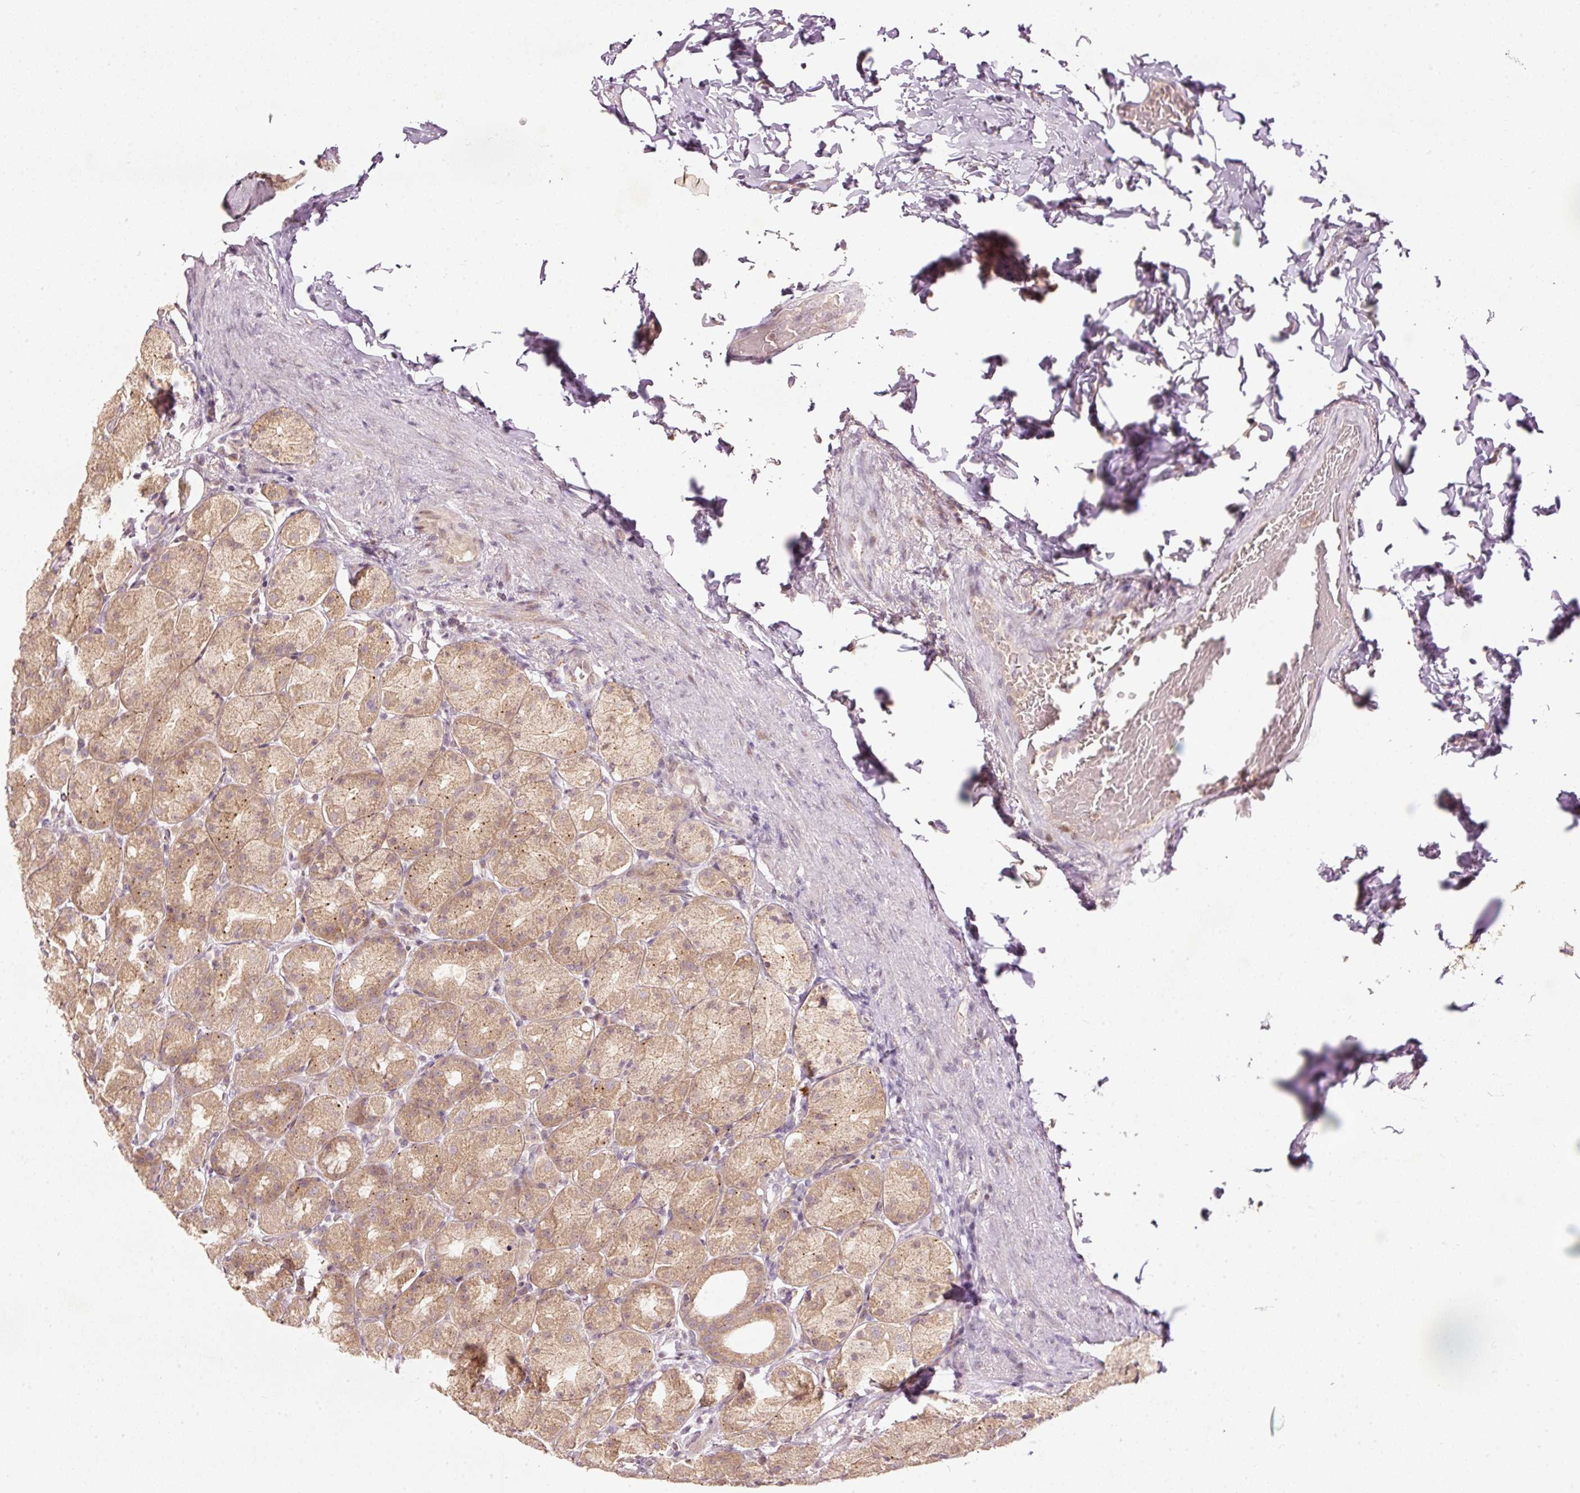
{"staining": {"intensity": "moderate", "quantity": ">75%", "location": "cytoplasmic/membranous"}, "tissue": "stomach", "cell_type": "Glandular cells", "image_type": "normal", "snomed": [{"axis": "morphology", "description": "Normal tissue, NOS"}, {"axis": "topography", "description": "Stomach, upper"}, {"axis": "topography", "description": "Stomach"}], "caption": "IHC micrograph of unremarkable human stomach stained for a protein (brown), which exhibits medium levels of moderate cytoplasmic/membranous positivity in approximately >75% of glandular cells.", "gene": "PCDHB1", "patient": {"sex": "male", "age": 68}}